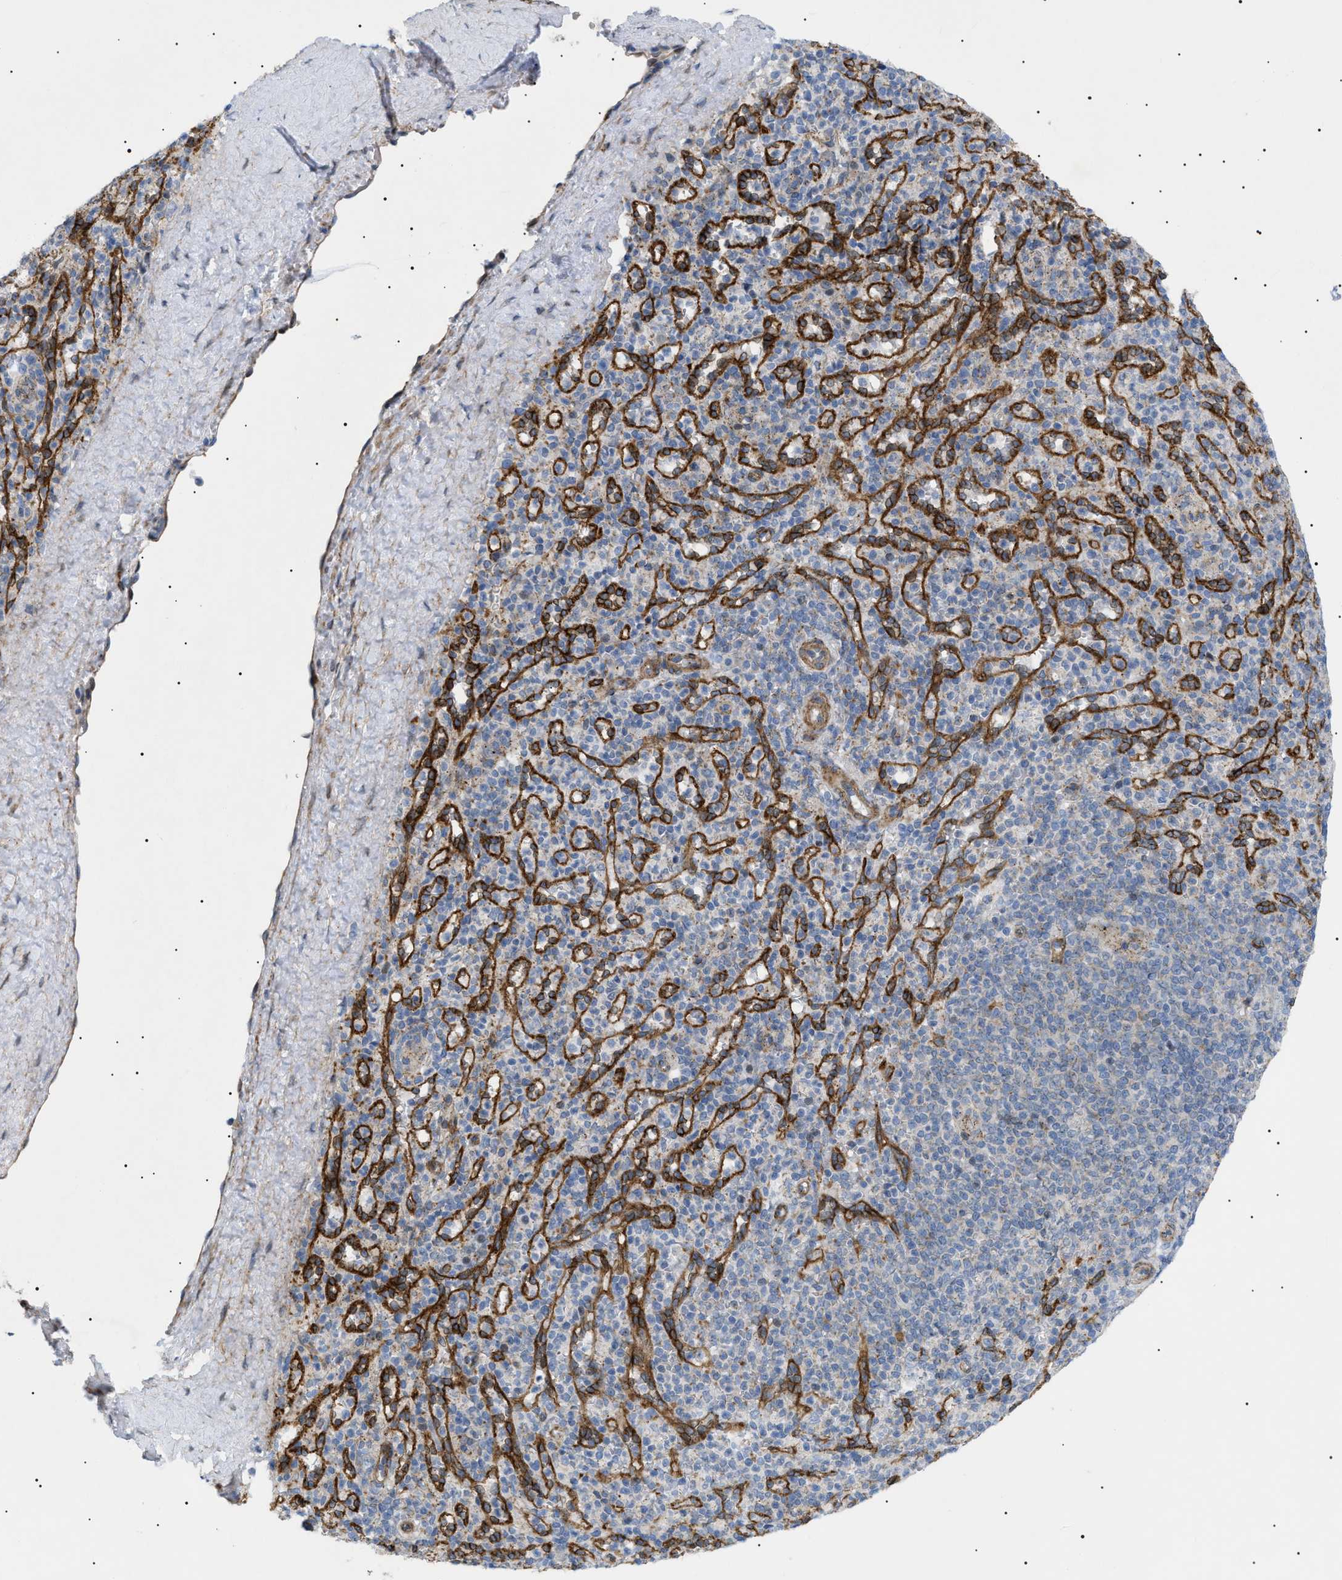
{"staining": {"intensity": "weak", "quantity": "<25%", "location": "cytoplasmic/membranous"}, "tissue": "spleen", "cell_type": "Cells in red pulp", "image_type": "normal", "snomed": [{"axis": "morphology", "description": "Normal tissue, NOS"}, {"axis": "topography", "description": "Spleen"}], "caption": "Immunohistochemistry of normal spleen shows no positivity in cells in red pulp.", "gene": "SFXN5", "patient": {"sex": "male", "age": 36}}